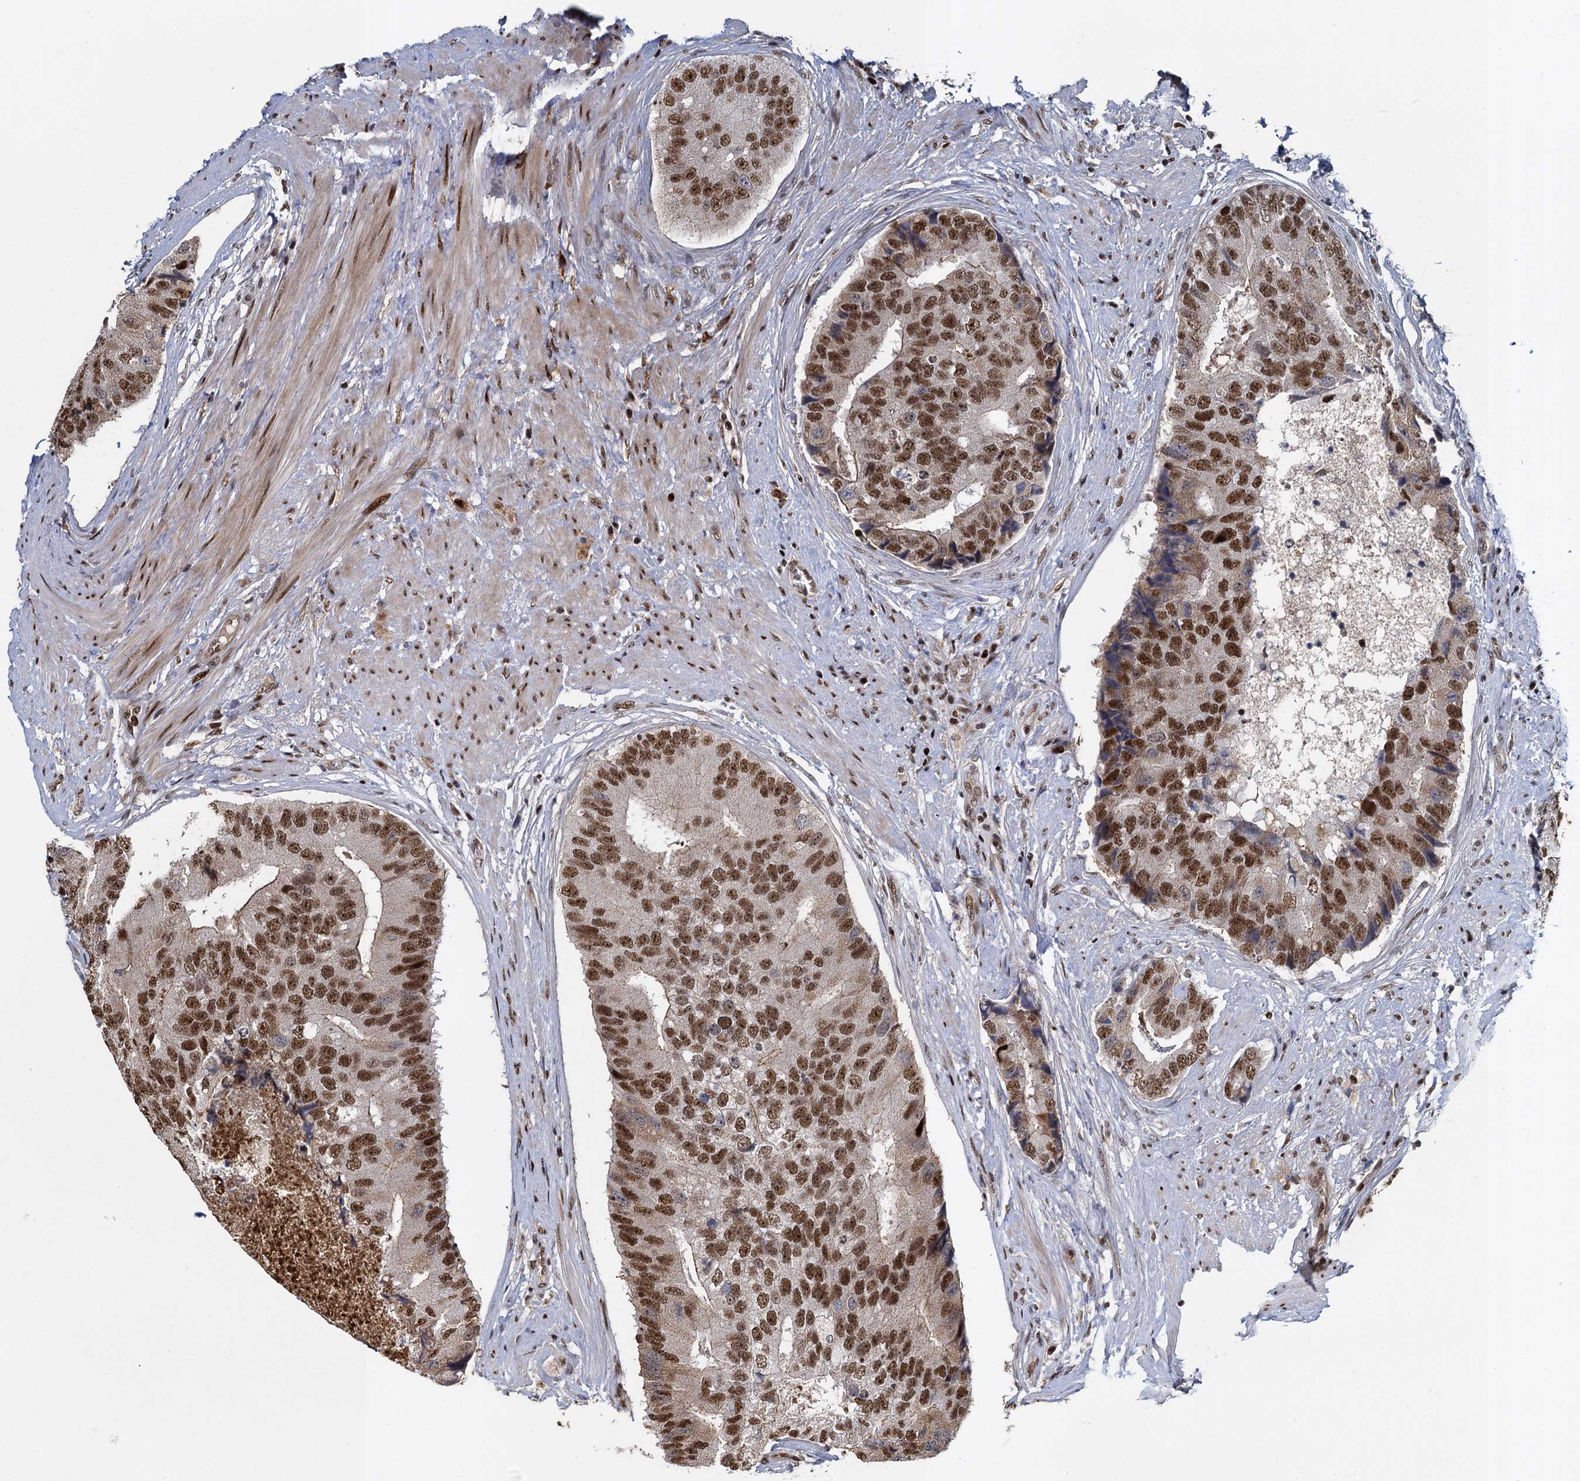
{"staining": {"intensity": "moderate", "quantity": ">75%", "location": "nuclear"}, "tissue": "prostate cancer", "cell_type": "Tumor cells", "image_type": "cancer", "snomed": [{"axis": "morphology", "description": "Adenocarcinoma, High grade"}, {"axis": "topography", "description": "Prostate"}], "caption": "Prostate high-grade adenocarcinoma stained for a protein (brown) shows moderate nuclear positive expression in approximately >75% of tumor cells.", "gene": "ANKRD49", "patient": {"sex": "male", "age": 70}}